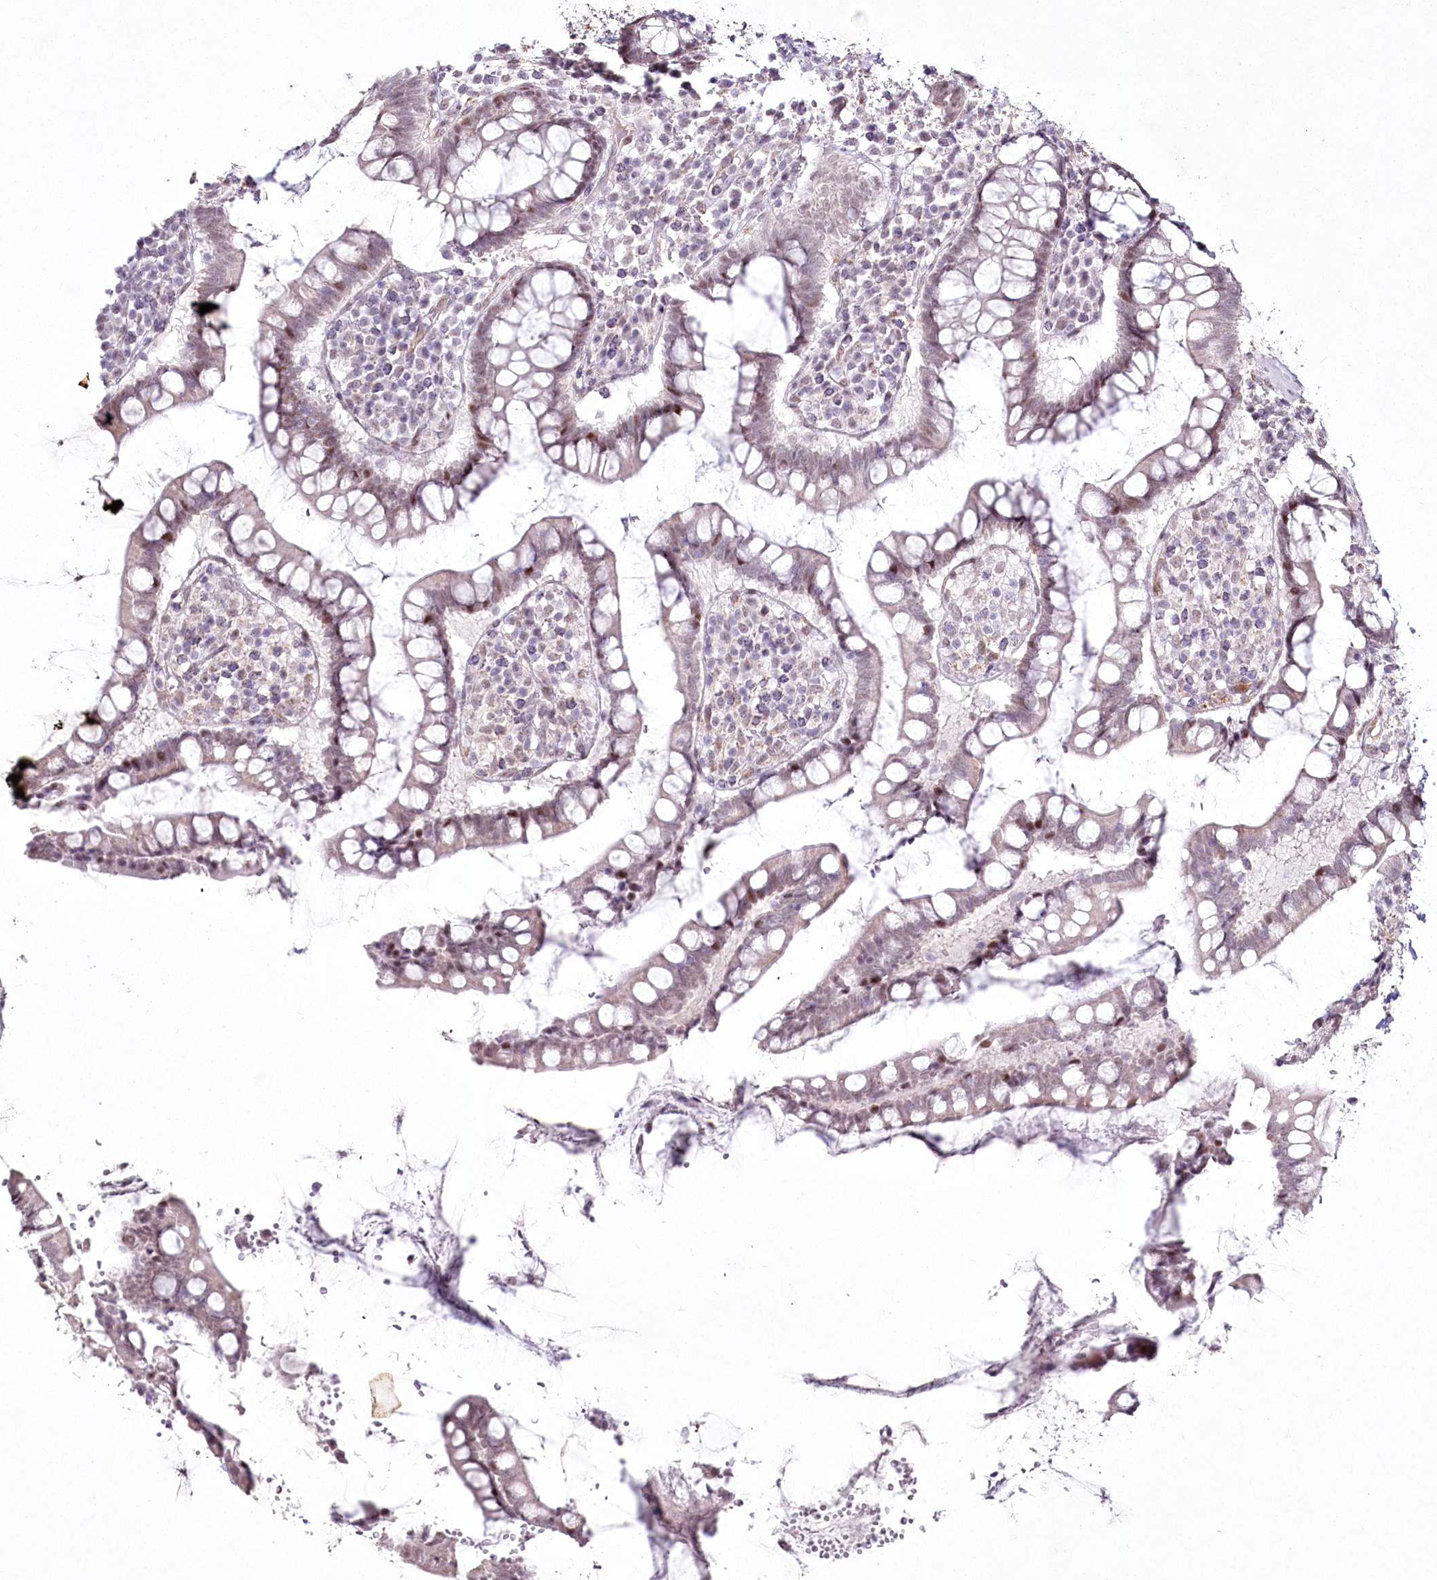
{"staining": {"intensity": "weak", "quantity": "25%-75%", "location": "nuclear"}, "tissue": "colon", "cell_type": "Endothelial cells", "image_type": "normal", "snomed": [{"axis": "morphology", "description": "Normal tissue, NOS"}, {"axis": "topography", "description": "Colon"}], "caption": "The immunohistochemical stain labels weak nuclear staining in endothelial cells of unremarkable colon.", "gene": "YBX3", "patient": {"sex": "female", "age": 79}}